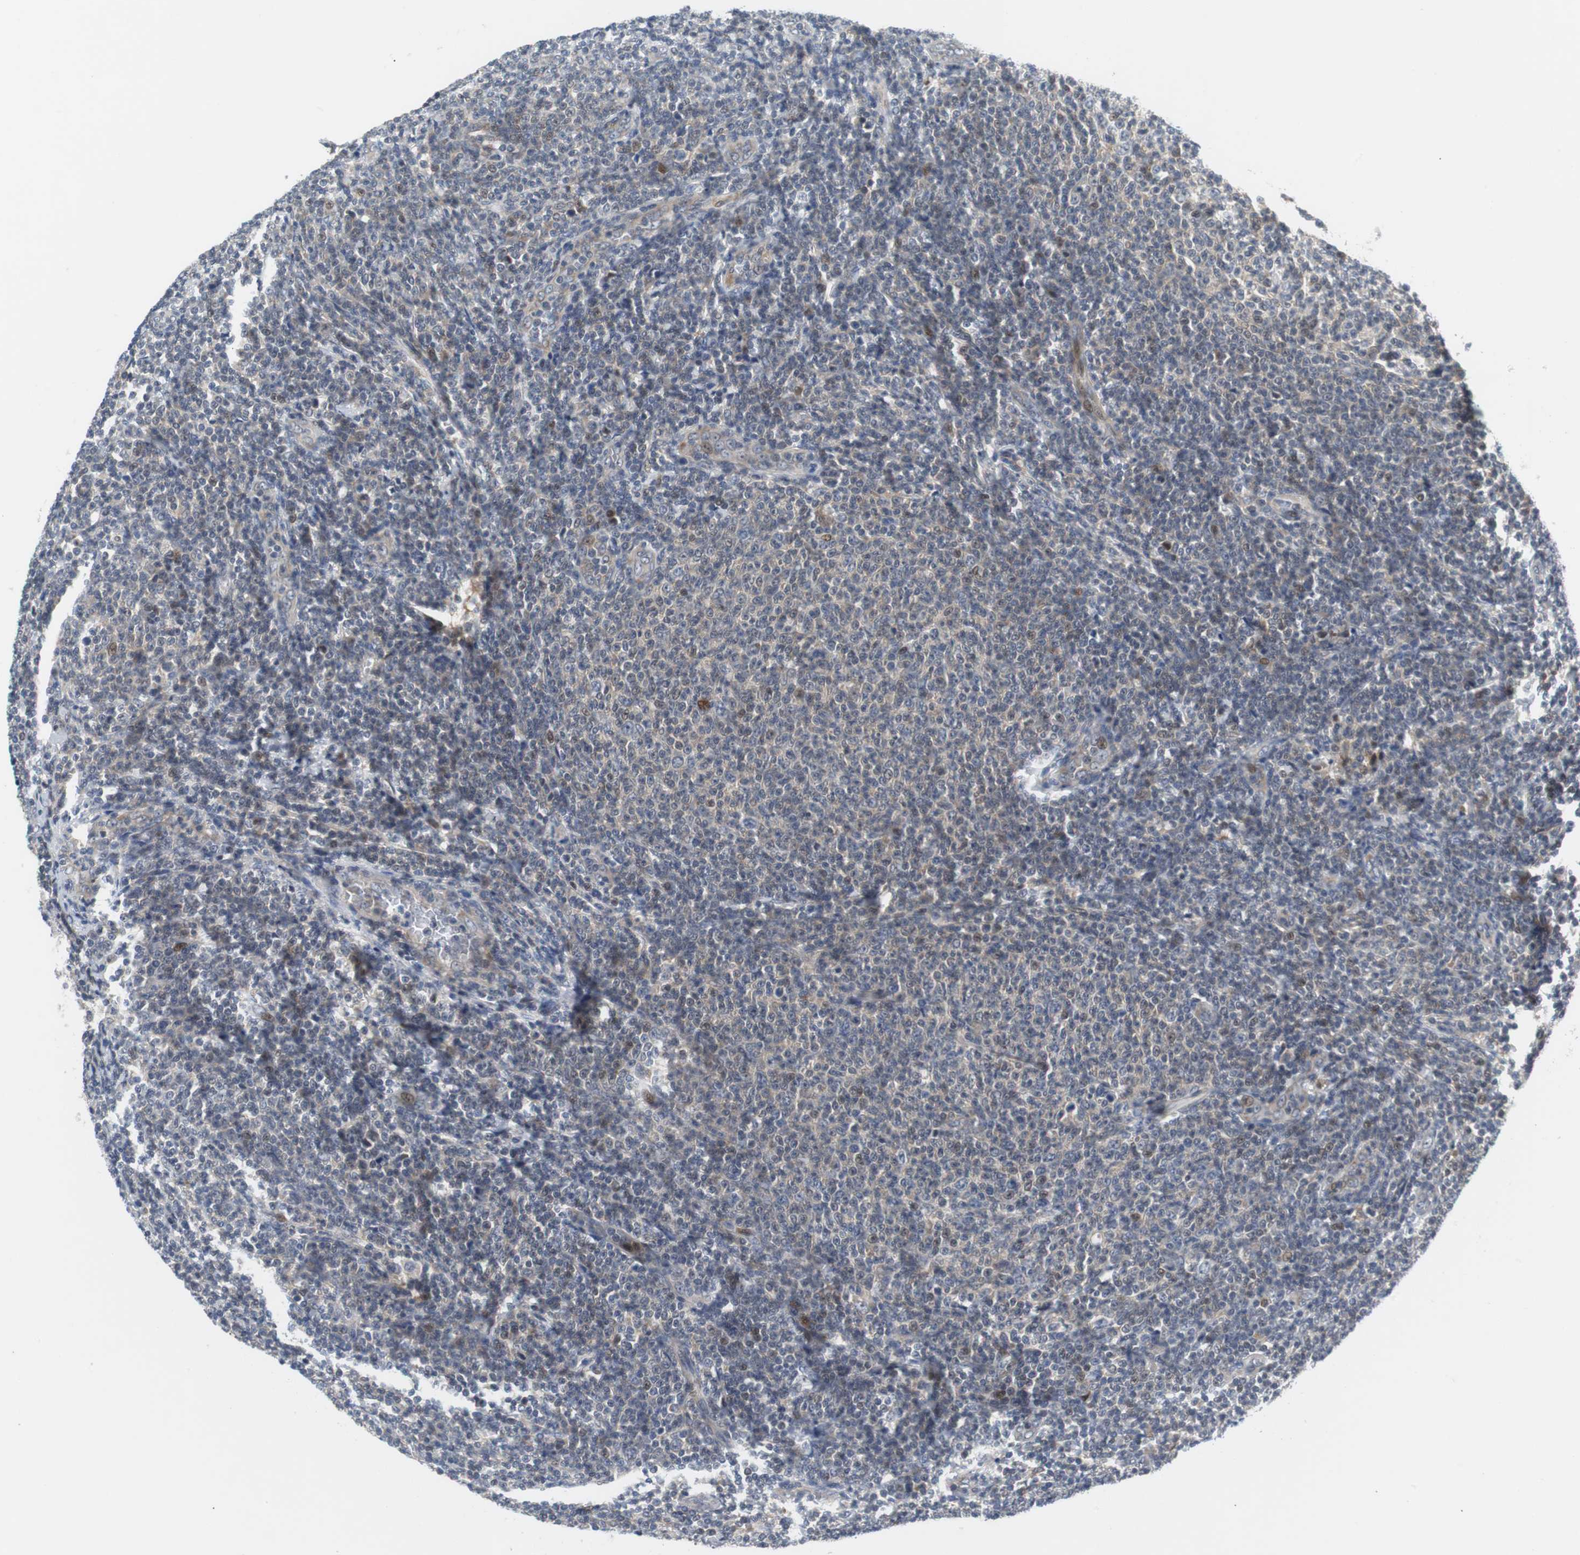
{"staining": {"intensity": "weak", "quantity": "<25%", "location": "nuclear"}, "tissue": "lymphoma", "cell_type": "Tumor cells", "image_type": "cancer", "snomed": [{"axis": "morphology", "description": "Malignant lymphoma, non-Hodgkin's type, Low grade"}, {"axis": "topography", "description": "Lymph node"}], "caption": "IHC image of neoplastic tissue: lymphoma stained with DAB shows no significant protein expression in tumor cells.", "gene": "MAP2K4", "patient": {"sex": "male", "age": 66}}